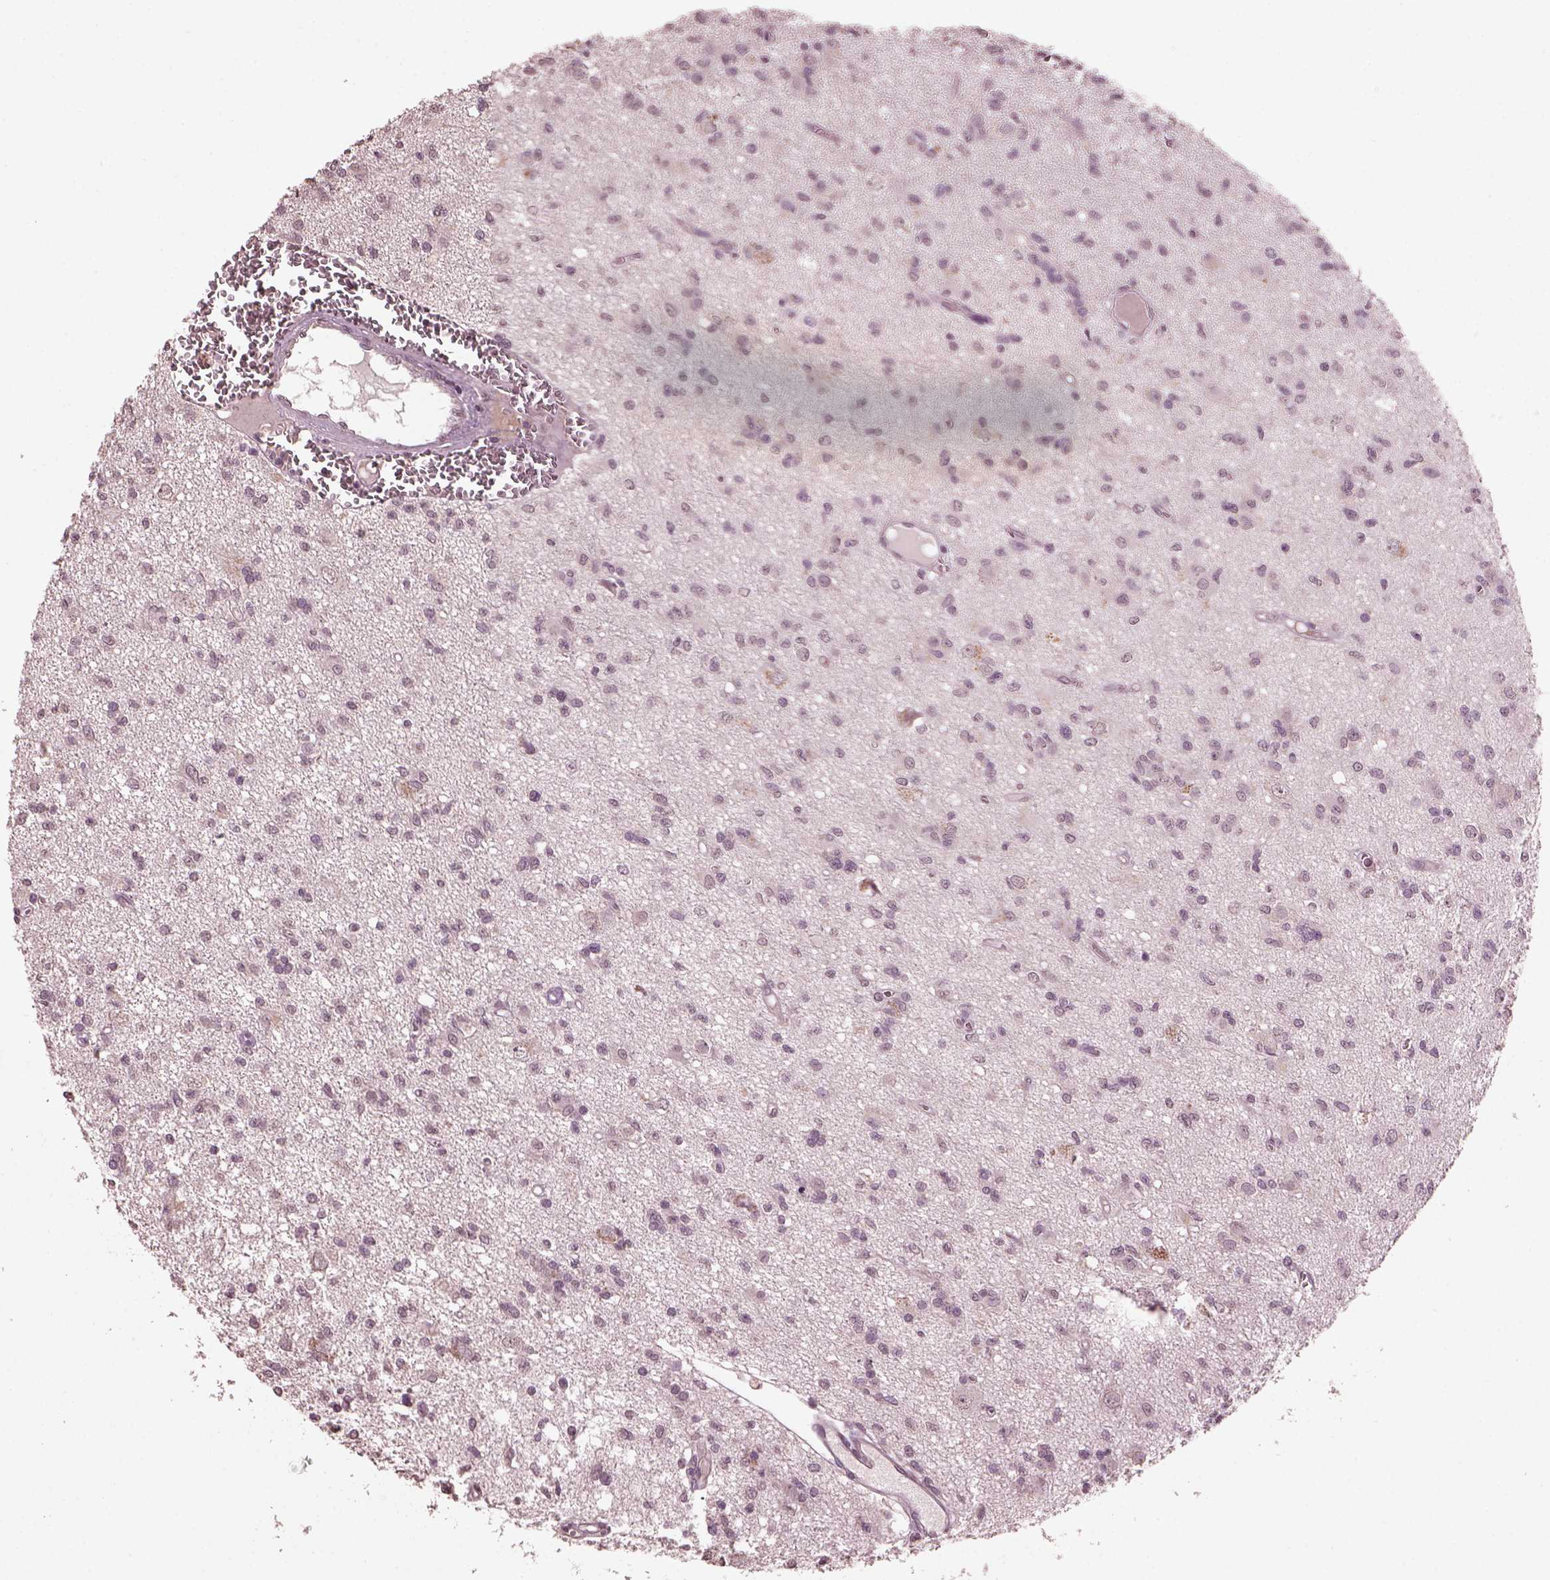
{"staining": {"intensity": "negative", "quantity": "none", "location": "none"}, "tissue": "glioma", "cell_type": "Tumor cells", "image_type": "cancer", "snomed": [{"axis": "morphology", "description": "Glioma, malignant, Low grade"}, {"axis": "topography", "description": "Brain"}], "caption": "Tumor cells are negative for brown protein staining in glioma. (Stains: DAB immunohistochemistry (IHC) with hematoxylin counter stain, Microscopy: brightfield microscopy at high magnification).", "gene": "IL18RAP", "patient": {"sex": "male", "age": 64}}